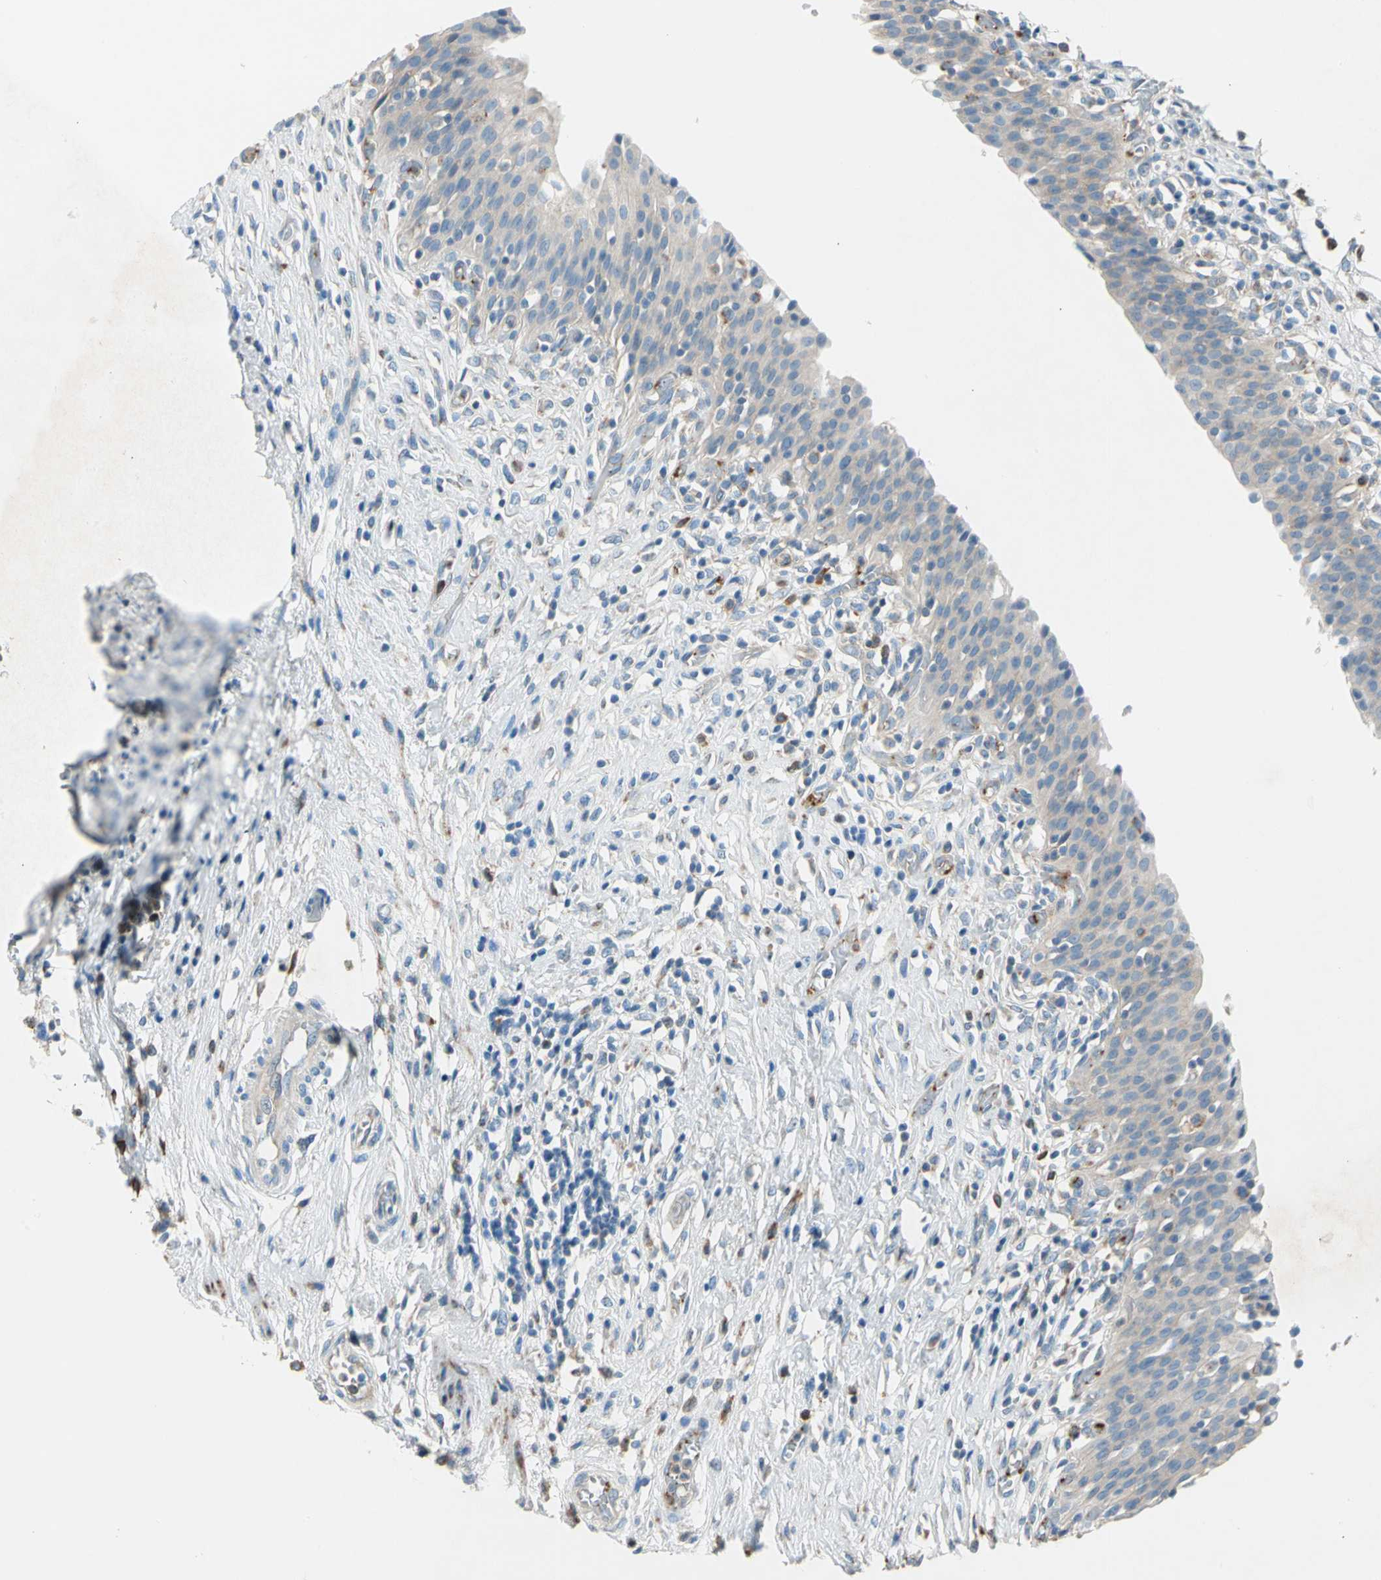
{"staining": {"intensity": "weak", "quantity": ">75%", "location": "cytoplasmic/membranous"}, "tissue": "urinary bladder", "cell_type": "Urothelial cells", "image_type": "normal", "snomed": [{"axis": "morphology", "description": "Normal tissue, NOS"}, {"axis": "topography", "description": "Urinary bladder"}], "caption": "Immunohistochemical staining of unremarkable urinary bladder reveals weak cytoplasmic/membranous protein staining in approximately >75% of urothelial cells. (Stains: DAB (3,3'-diaminobenzidine) in brown, nuclei in blue, Microscopy: brightfield microscopy at high magnification).", "gene": "LY6G6F", "patient": {"sex": "male", "age": 51}}